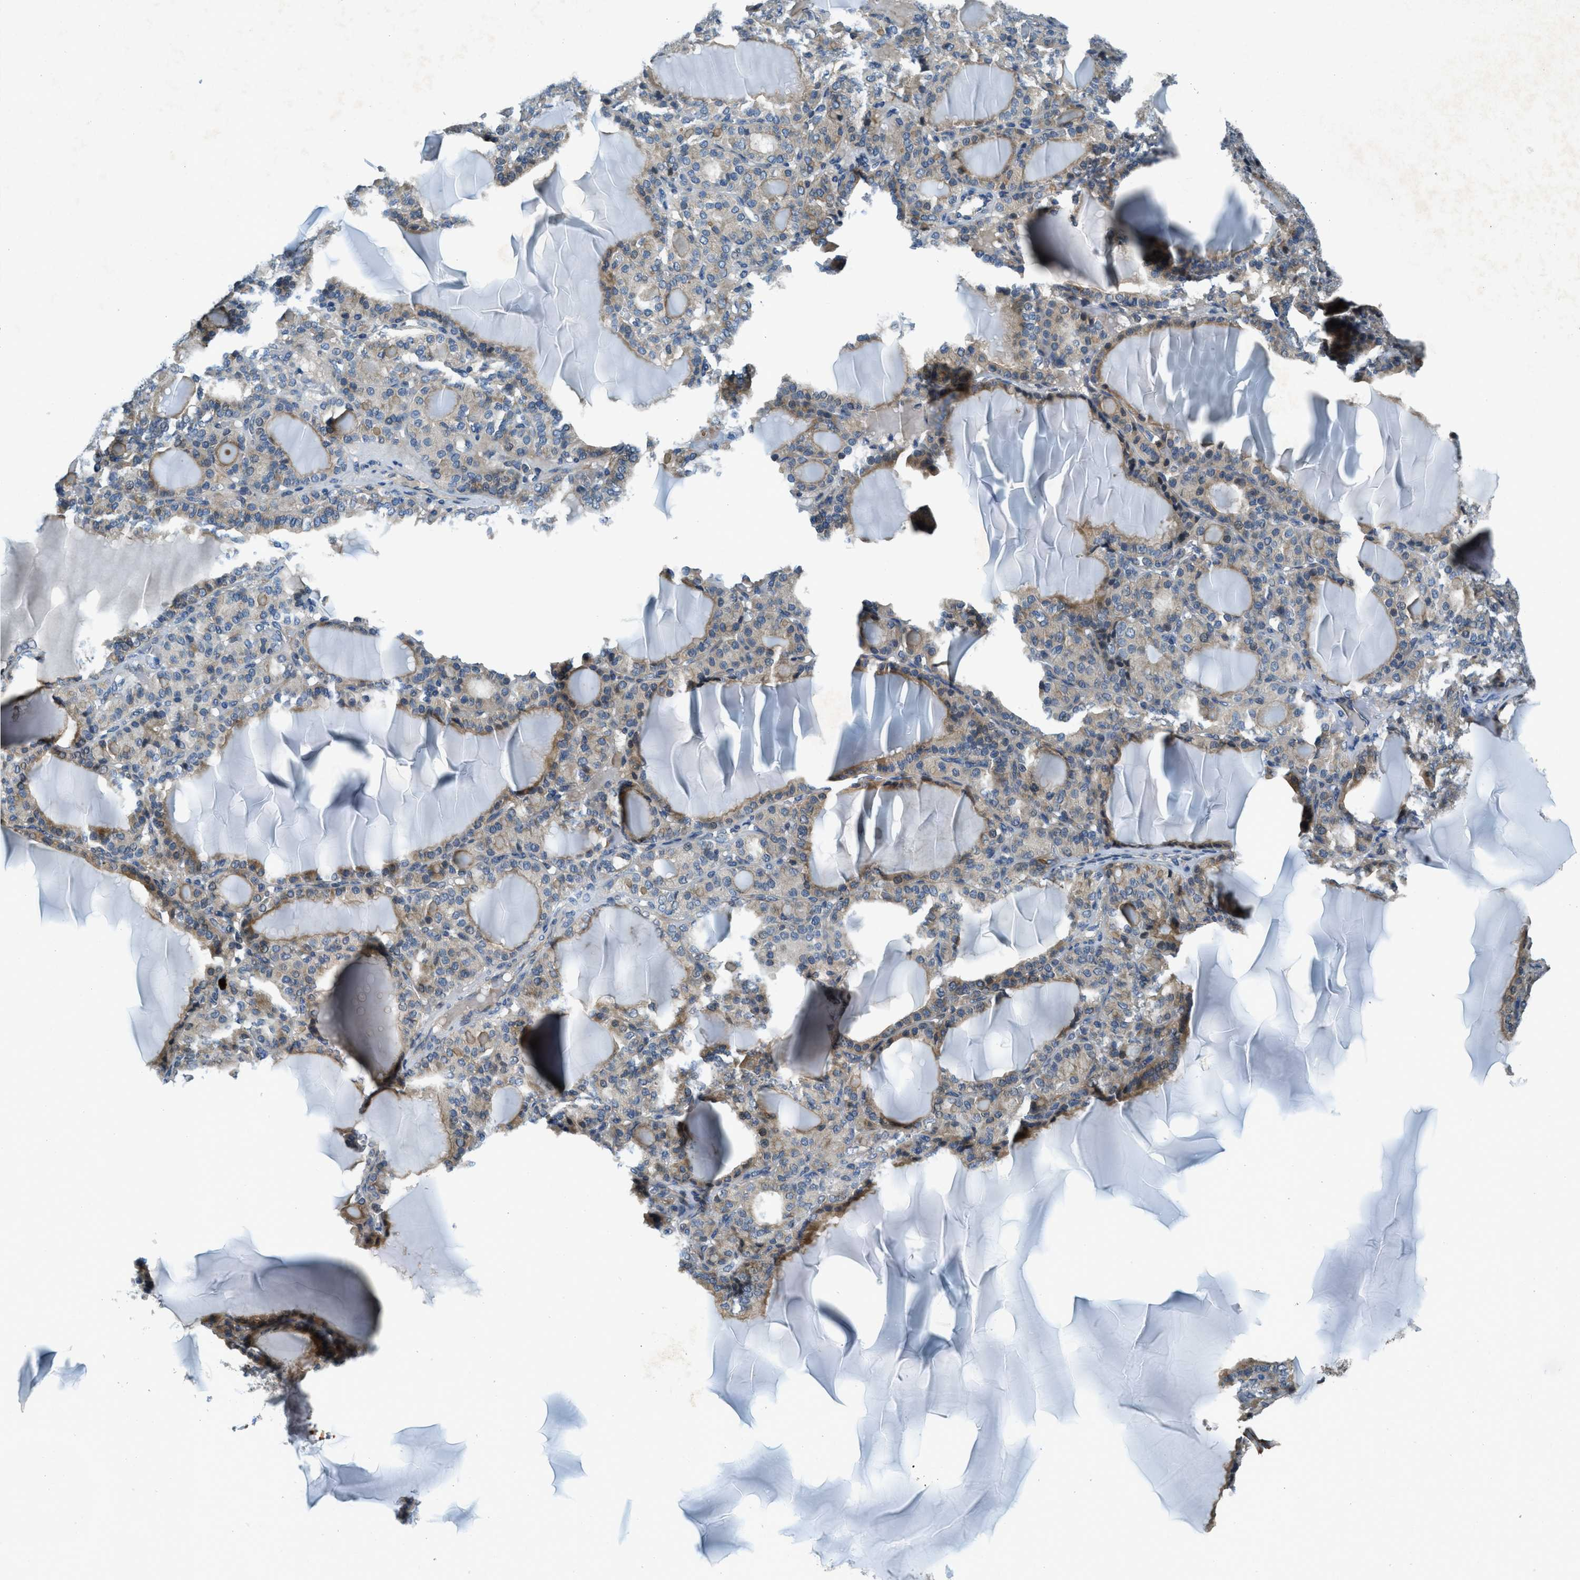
{"staining": {"intensity": "moderate", "quantity": "25%-75%", "location": "cytoplasmic/membranous"}, "tissue": "thyroid gland", "cell_type": "Glandular cells", "image_type": "normal", "snomed": [{"axis": "morphology", "description": "Normal tissue, NOS"}, {"axis": "topography", "description": "Thyroid gland"}], "caption": "This photomicrograph exhibits immunohistochemistry staining of normal human thyroid gland, with medium moderate cytoplasmic/membranous expression in about 25%-75% of glandular cells.", "gene": "SNX14", "patient": {"sex": "female", "age": 28}}